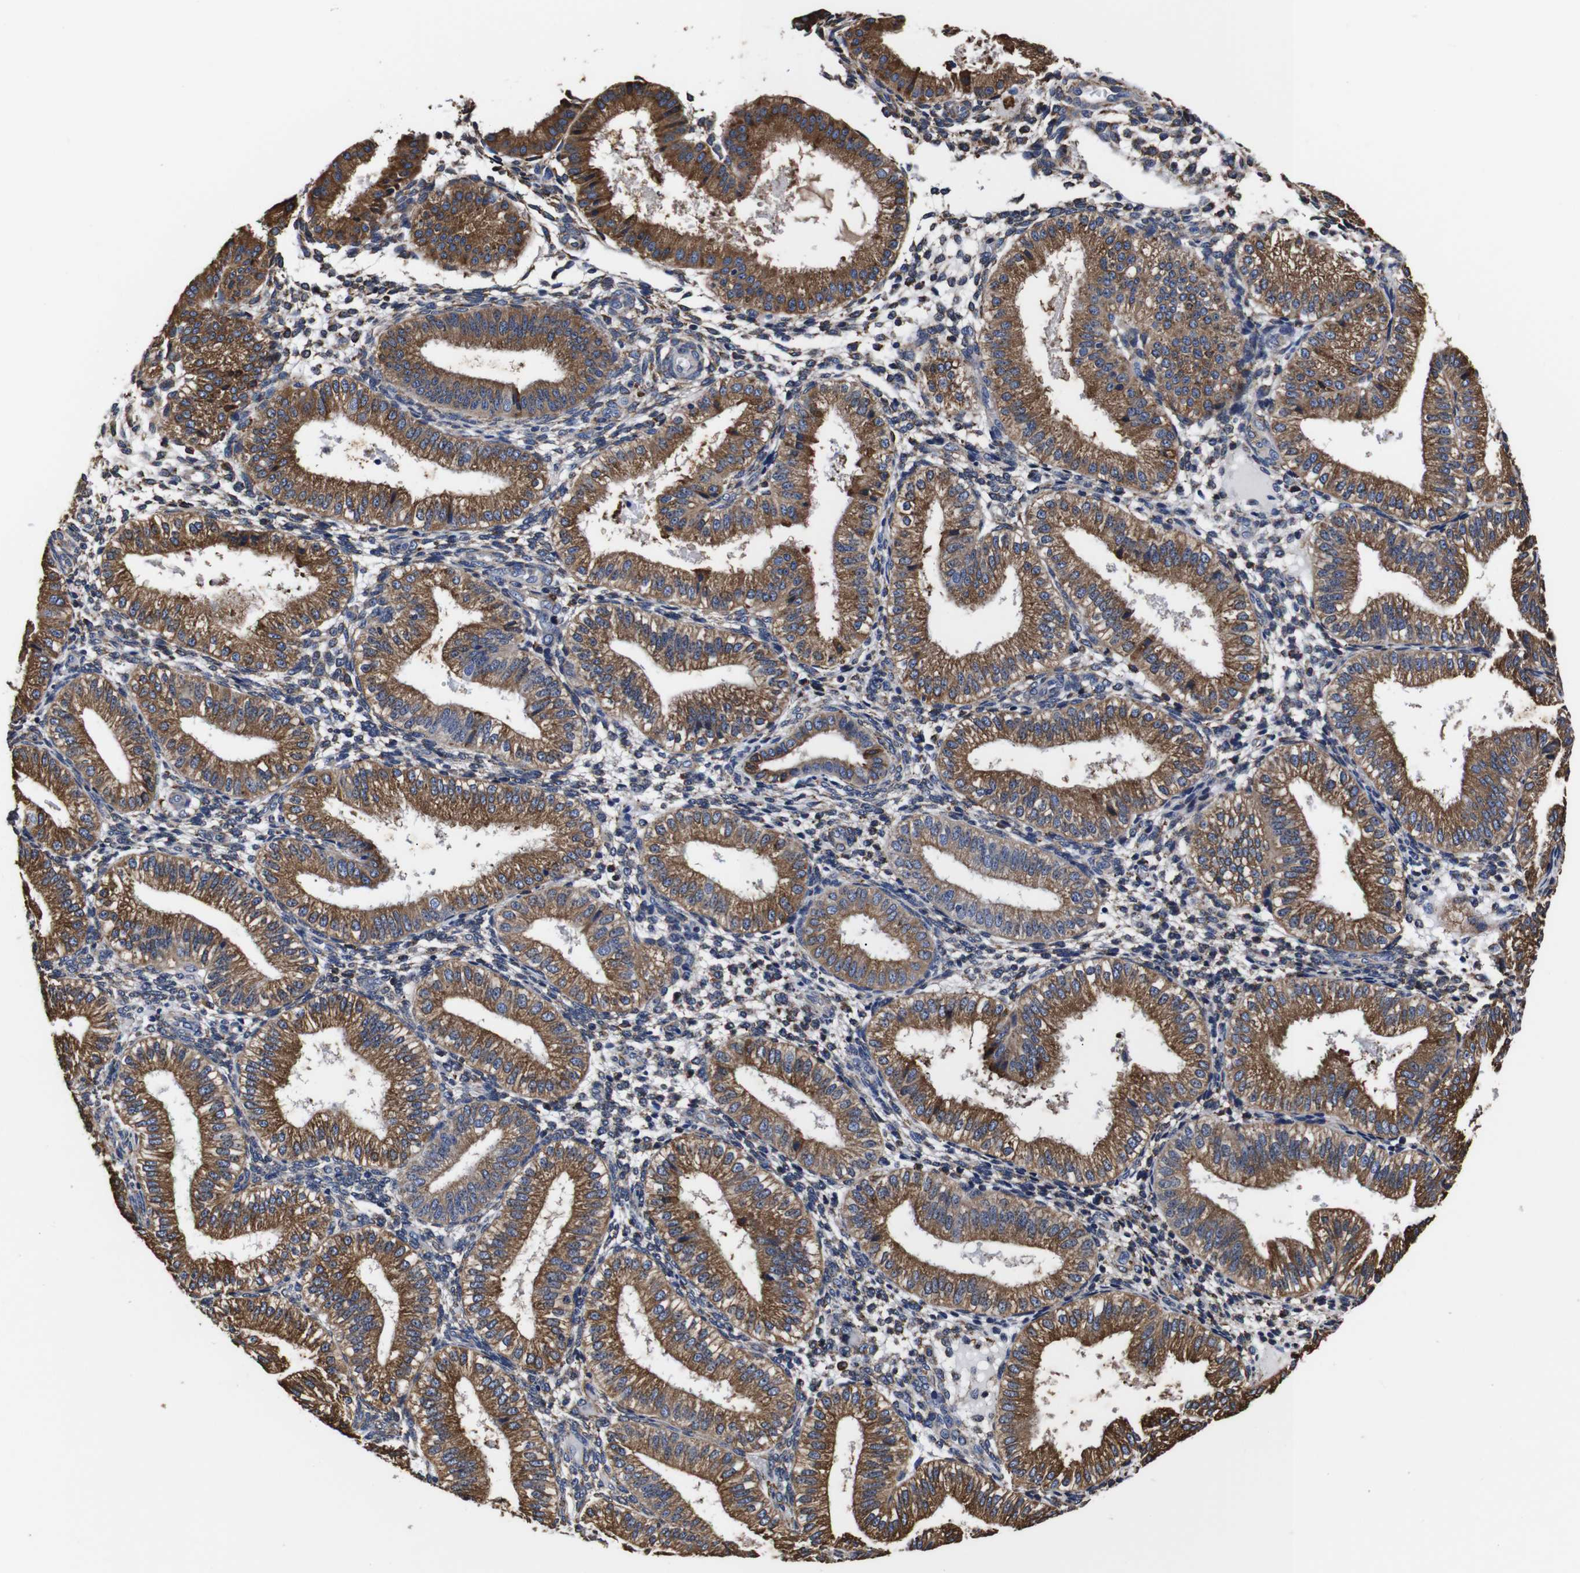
{"staining": {"intensity": "moderate", "quantity": "25%-75%", "location": "cytoplasmic/membranous"}, "tissue": "endometrium", "cell_type": "Cells in endometrial stroma", "image_type": "normal", "snomed": [{"axis": "morphology", "description": "Normal tissue, NOS"}, {"axis": "topography", "description": "Endometrium"}], "caption": "Brown immunohistochemical staining in benign human endometrium displays moderate cytoplasmic/membranous positivity in about 25%-75% of cells in endometrial stroma.", "gene": "PPIB", "patient": {"sex": "female", "age": 39}}